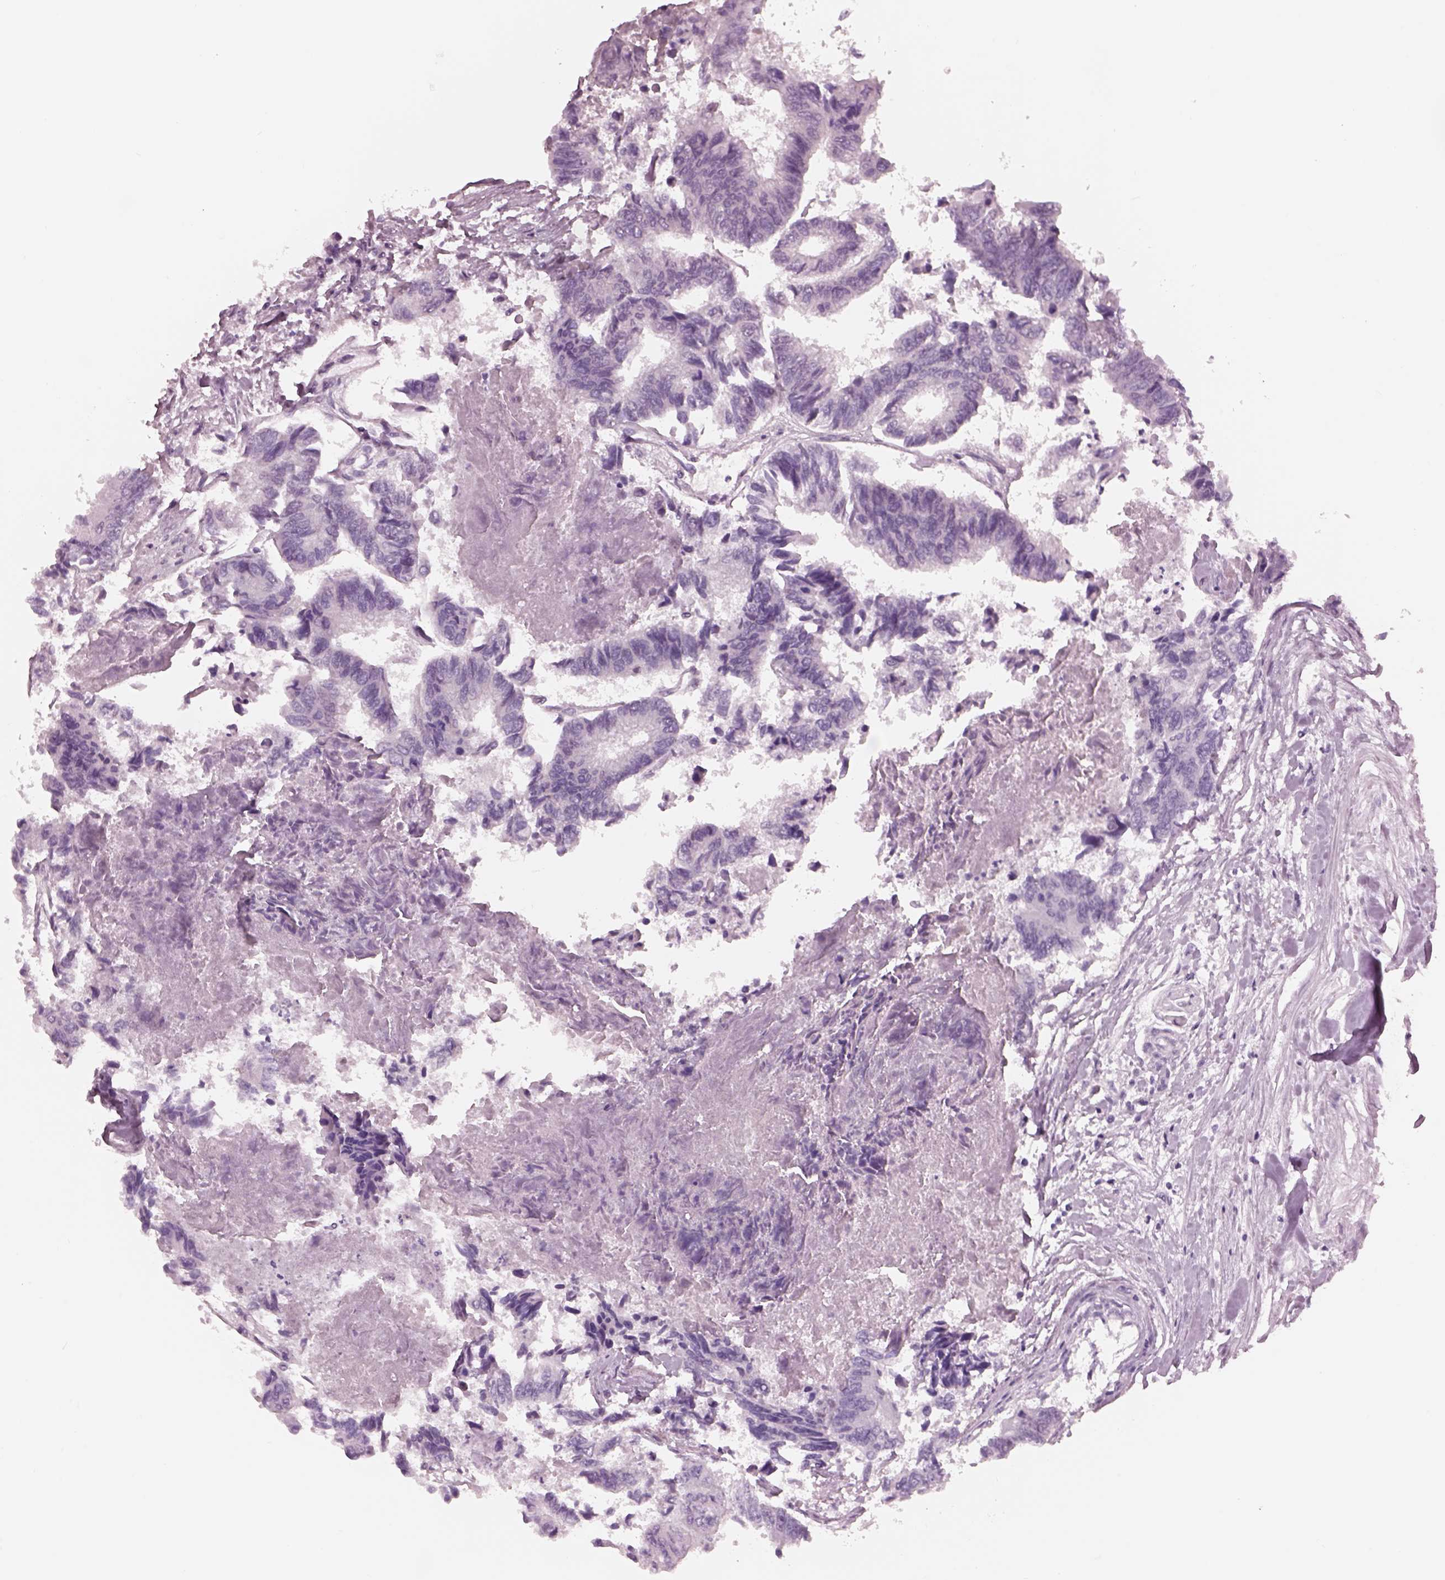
{"staining": {"intensity": "negative", "quantity": "none", "location": "none"}, "tissue": "colorectal cancer", "cell_type": "Tumor cells", "image_type": "cancer", "snomed": [{"axis": "morphology", "description": "Adenocarcinoma, NOS"}, {"axis": "topography", "description": "Colon"}], "caption": "Immunohistochemical staining of colorectal adenocarcinoma reveals no significant staining in tumor cells.", "gene": "GARIN4", "patient": {"sex": "female", "age": 65}}